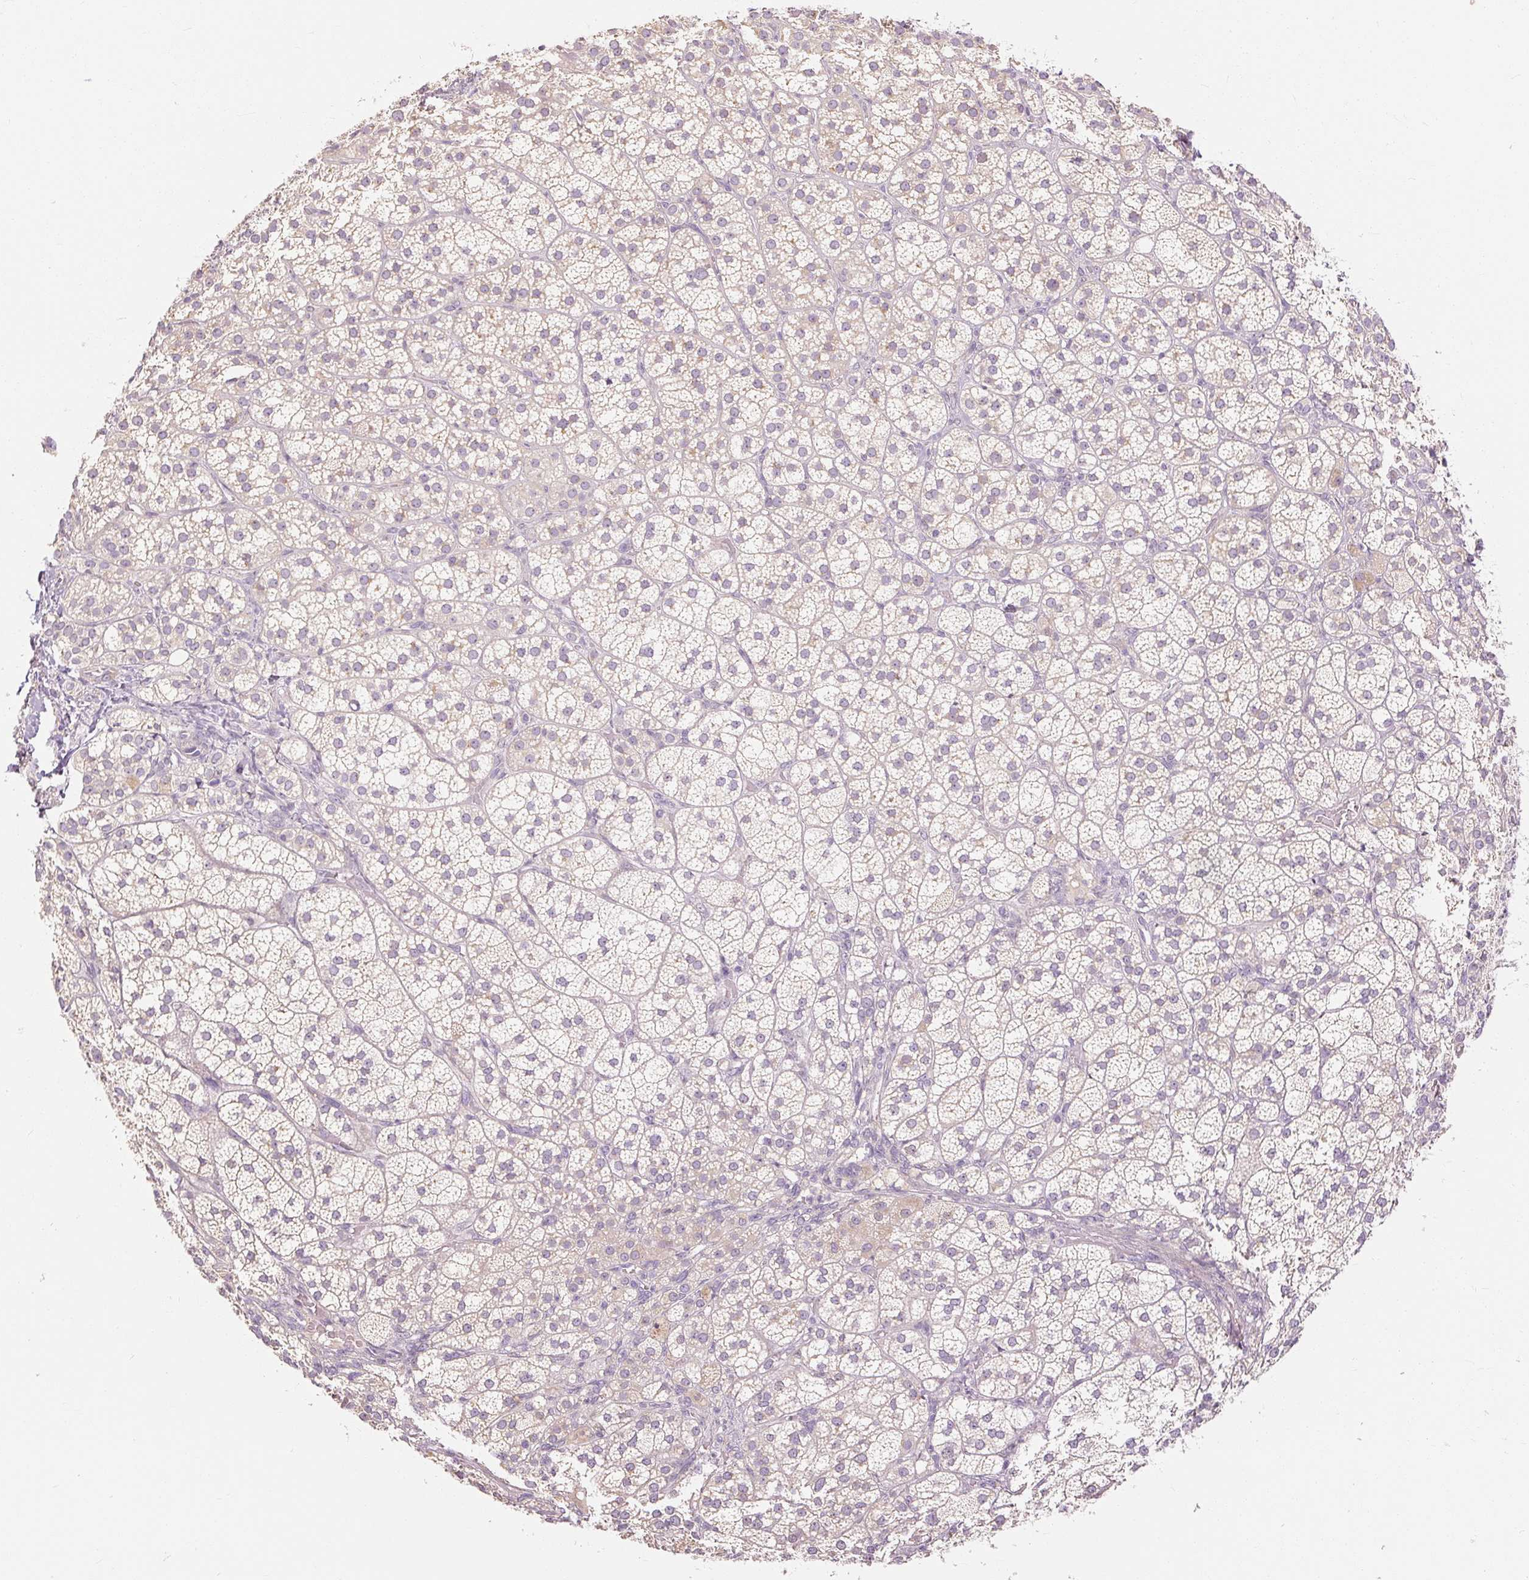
{"staining": {"intensity": "moderate", "quantity": "<25%", "location": "cytoplasmic/membranous"}, "tissue": "adrenal gland", "cell_type": "Glandular cells", "image_type": "normal", "snomed": [{"axis": "morphology", "description": "Normal tissue, NOS"}, {"axis": "topography", "description": "Adrenal gland"}], "caption": "Unremarkable adrenal gland was stained to show a protein in brown. There is low levels of moderate cytoplasmic/membranous staining in approximately <25% of glandular cells.", "gene": "CAPN3", "patient": {"sex": "female", "age": 60}}